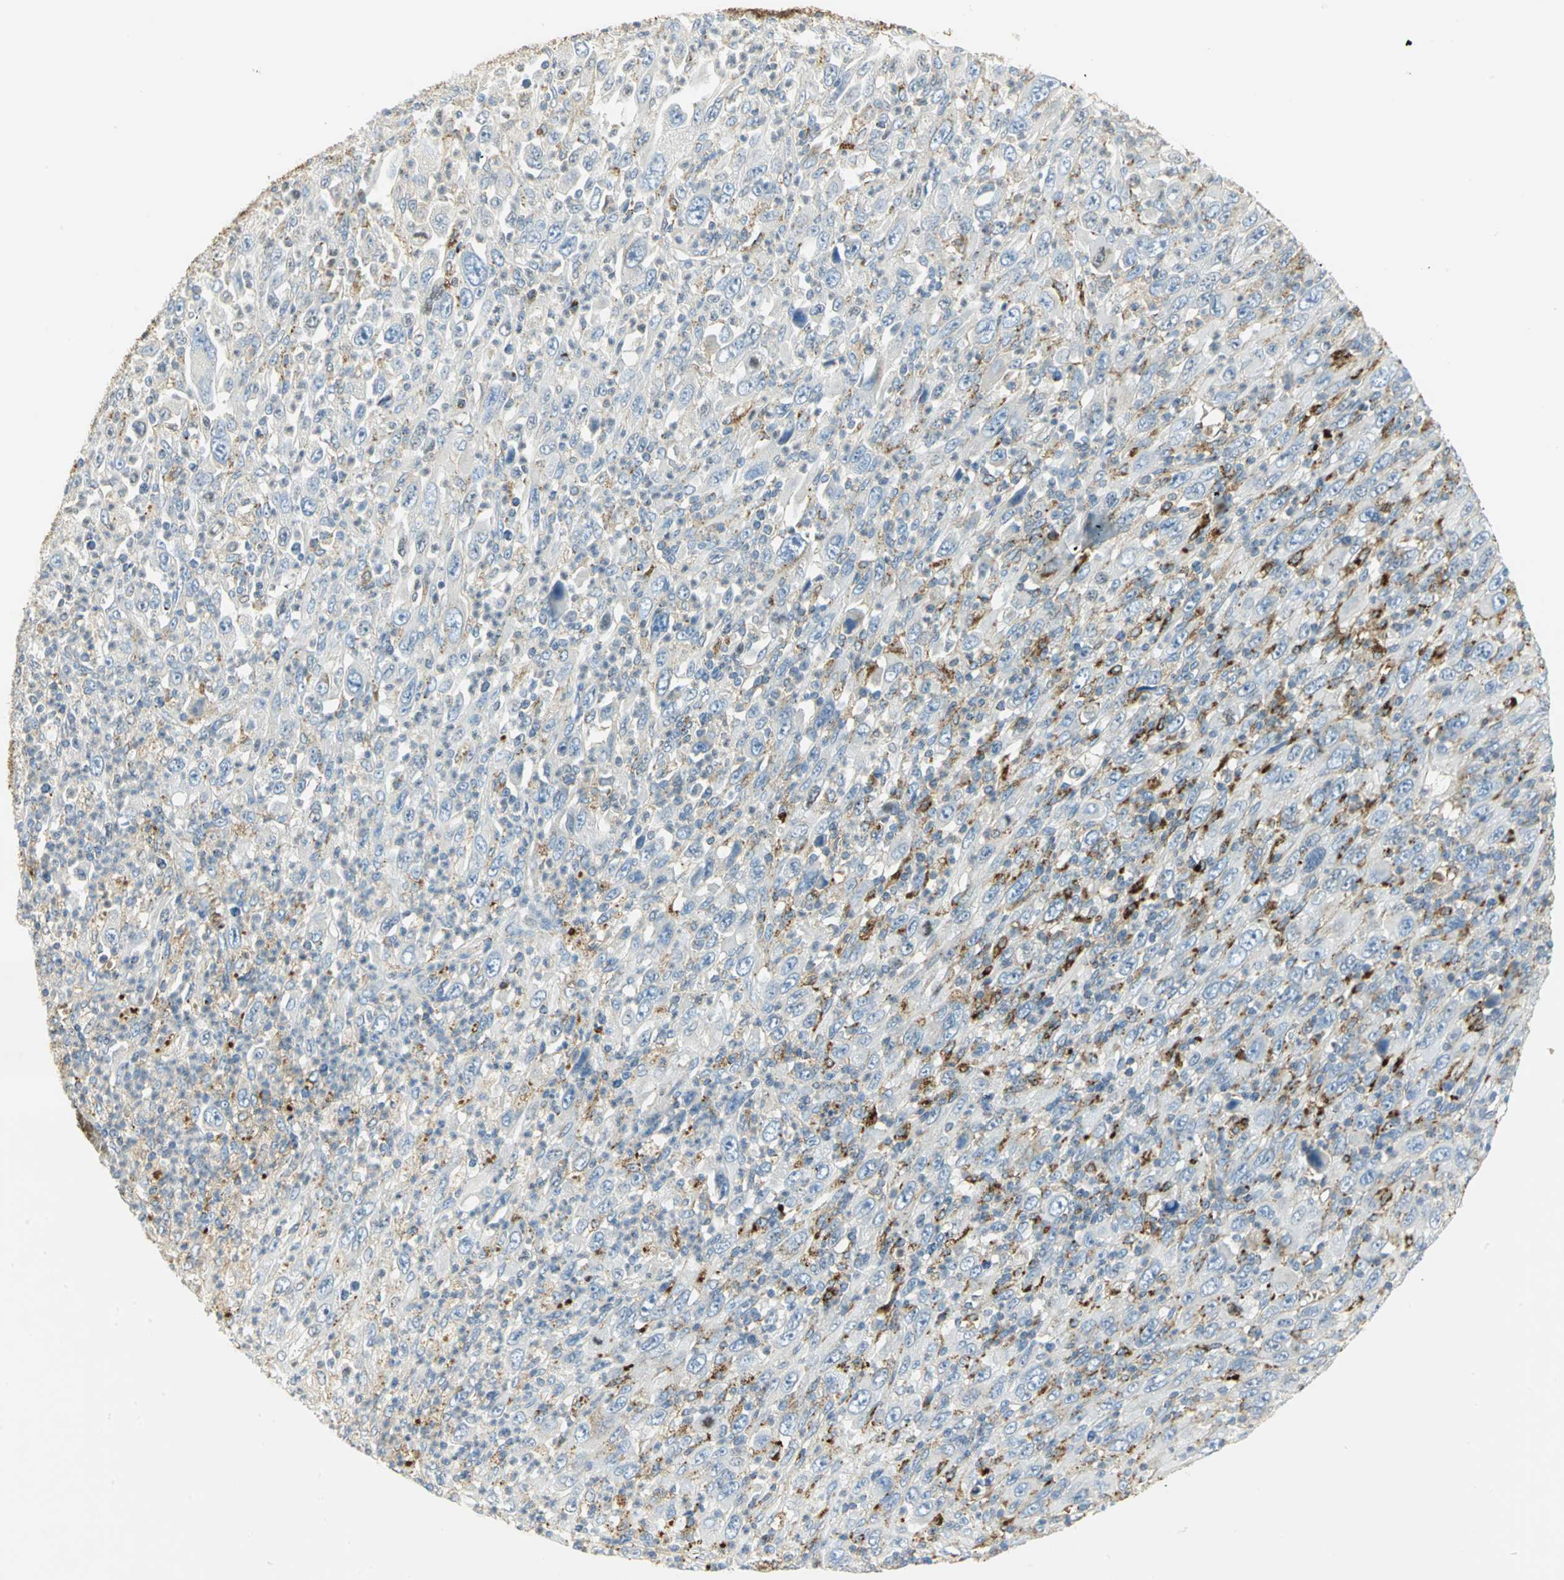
{"staining": {"intensity": "weak", "quantity": "25%-75%", "location": "cytoplasmic/membranous"}, "tissue": "melanoma", "cell_type": "Tumor cells", "image_type": "cancer", "snomed": [{"axis": "morphology", "description": "Malignant melanoma, Metastatic site"}, {"axis": "topography", "description": "Skin"}], "caption": "Tumor cells reveal low levels of weak cytoplasmic/membranous staining in about 25%-75% of cells in human malignant melanoma (metastatic site).", "gene": "ARSA", "patient": {"sex": "female", "age": 56}}